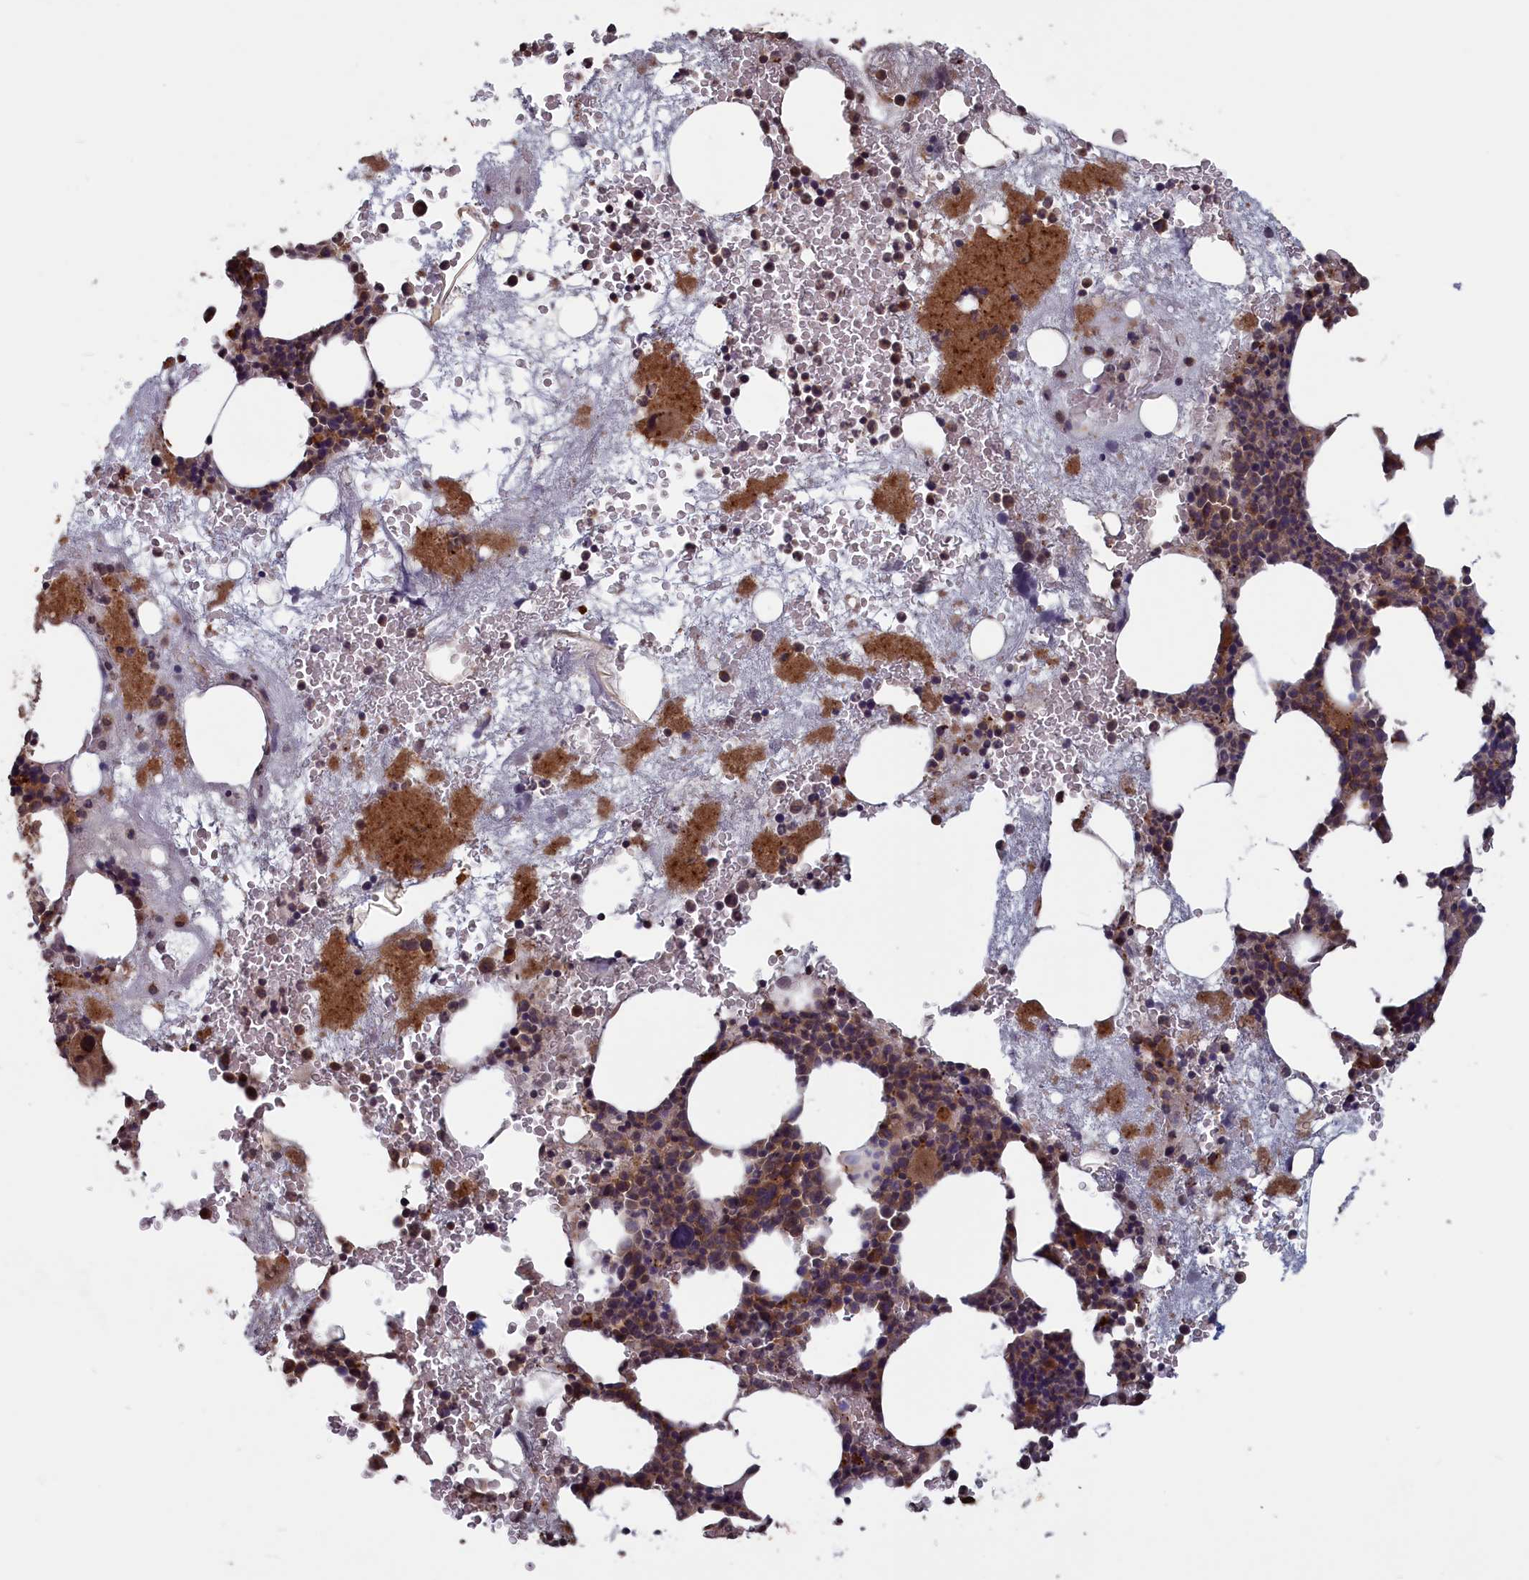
{"staining": {"intensity": "moderate", "quantity": "<25%", "location": "cytoplasmic/membranous"}, "tissue": "bone marrow", "cell_type": "Hematopoietic cells", "image_type": "normal", "snomed": [{"axis": "morphology", "description": "Normal tissue, NOS"}, {"axis": "topography", "description": "Bone marrow"}], "caption": "High-power microscopy captured an IHC micrograph of normal bone marrow, revealing moderate cytoplasmic/membranous expression in about <25% of hematopoietic cells.", "gene": "CACTIN", "patient": {"sex": "male", "age": 80}}